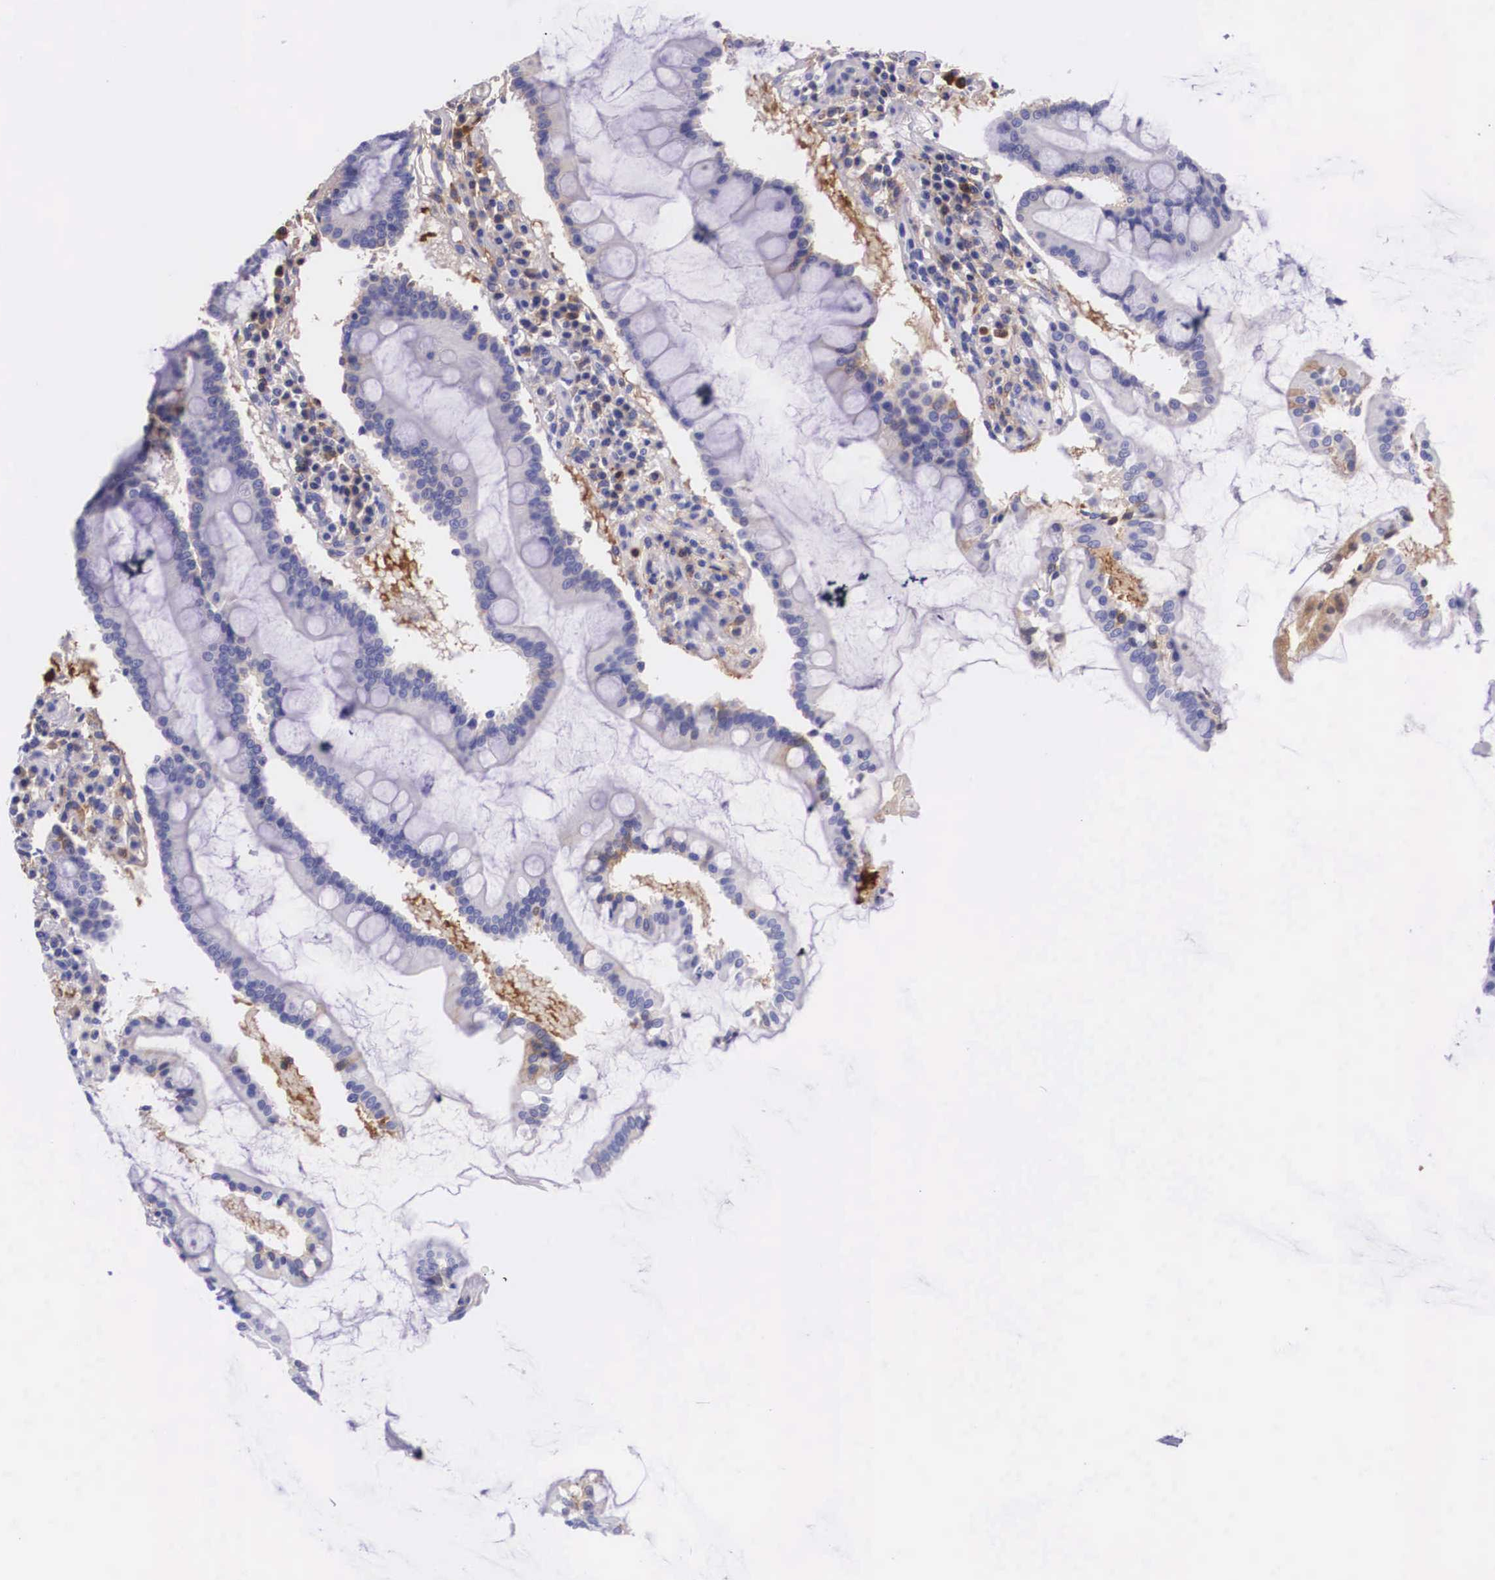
{"staining": {"intensity": "negative", "quantity": "none", "location": "none"}, "tissue": "duodenum", "cell_type": "Glandular cells", "image_type": "normal", "snomed": [{"axis": "morphology", "description": "Normal tissue, NOS"}, {"axis": "topography", "description": "Duodenum"}], "caption": "Immunohistochemical staining of unremarkable human duodenum reveals no significant positivity in glandular cells.", "gene": "PLG", "patient": {"sex": "male", "age": 73}}